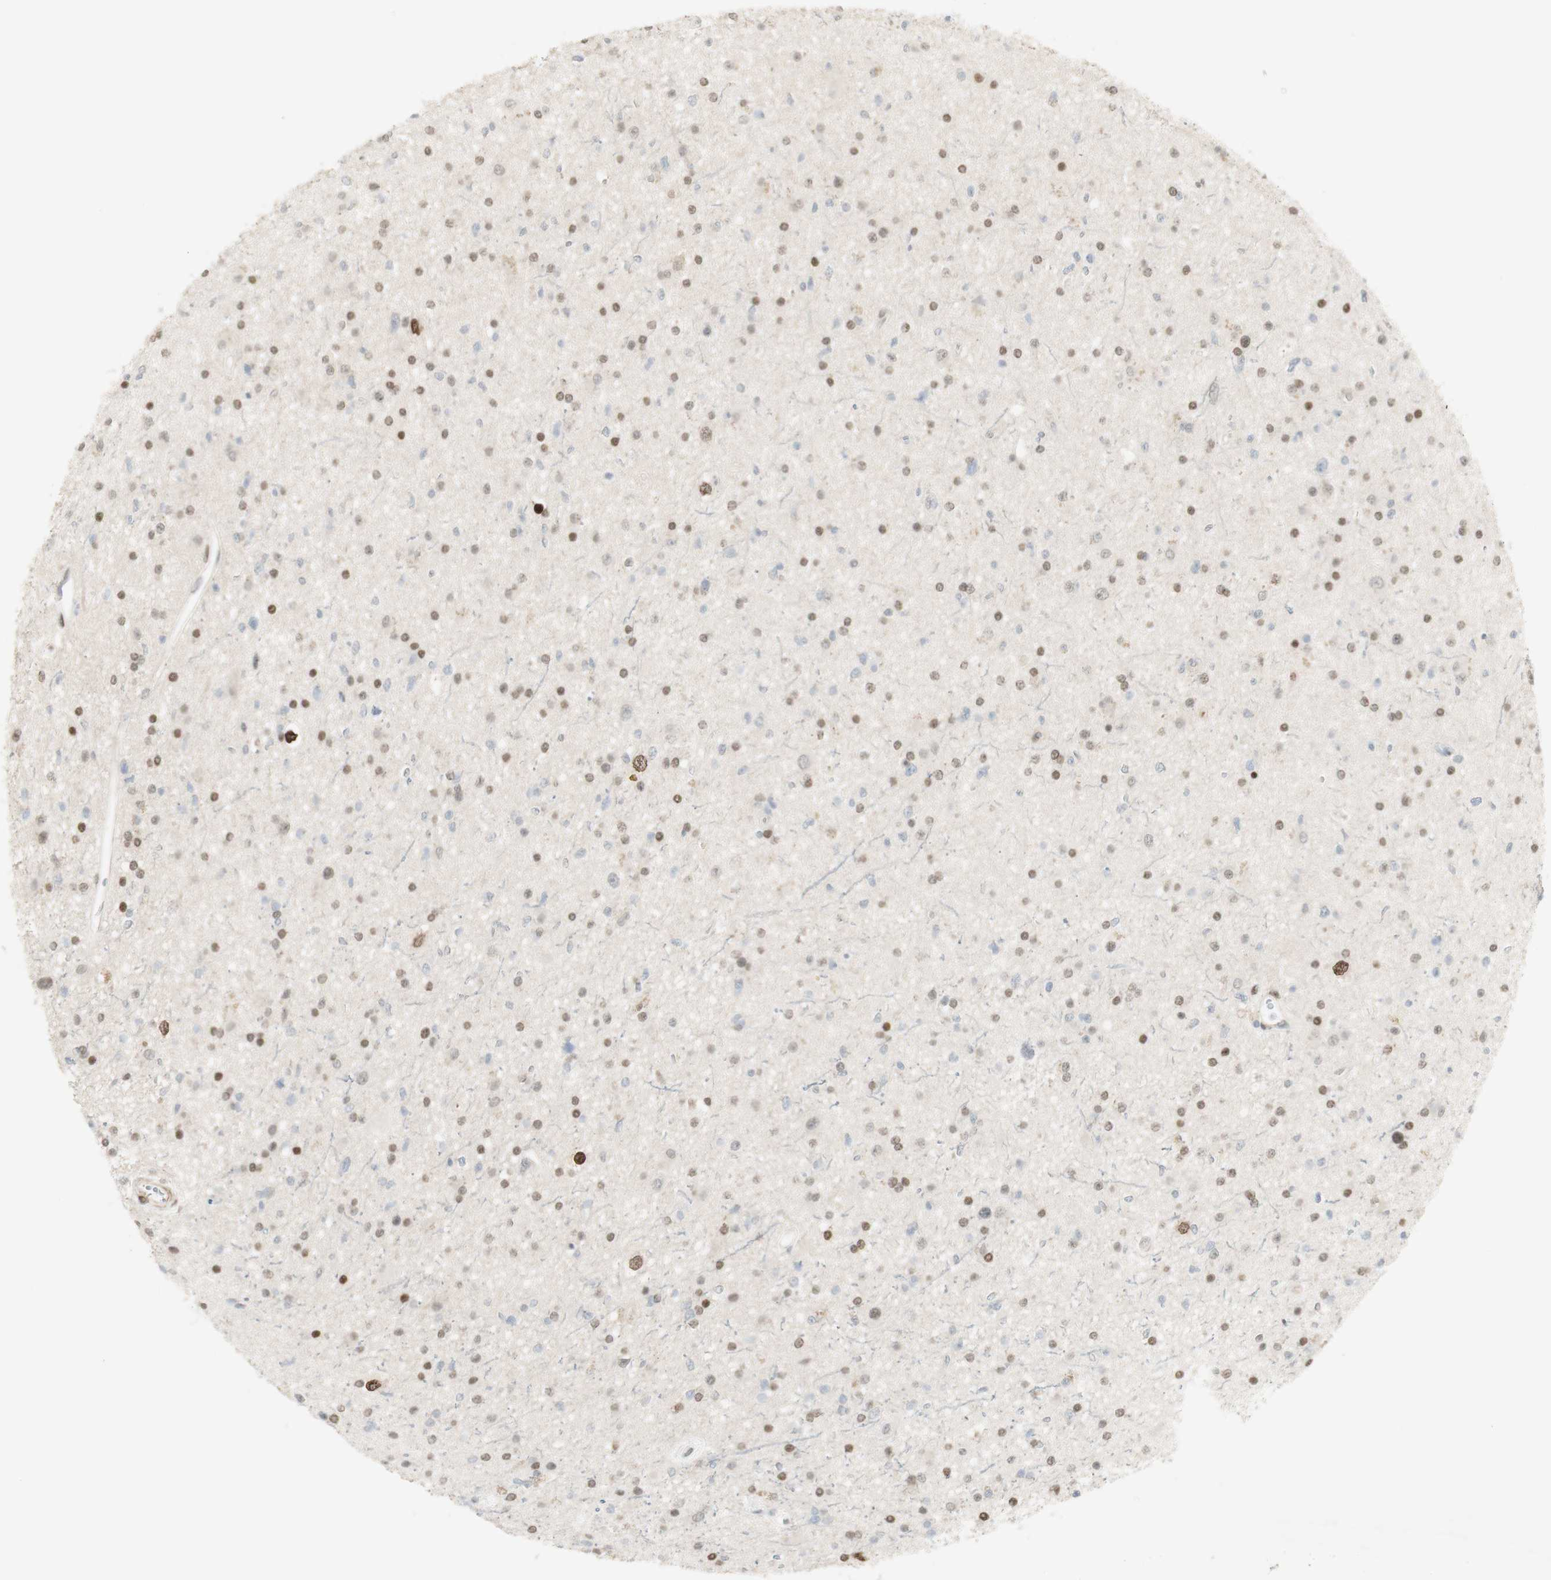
{"staining": {"intensity": "strong", "quantity": "25%-75%", "location": "nuclear"}, "tissue": "glioma", "cell_type": "Tumor cells", "image_type": "cancer", "snomed": [{"axis": "morphology", "description": "Glioma, malignant, High grade"}, {"axis": "topography", "description": "Brain"}], "caption": "Strong nuclear protein staining is seen in approximately 25%-75% of tumor cells in malignant glioma (high-grade). The staining was performed using DAB to visualize the protein expression in brown, while the nuclei were stained in blue with hematoxylin (Magnification: 20x).", "gene": "C1orf116", "patient": {"sex": "male", "age": 33}}